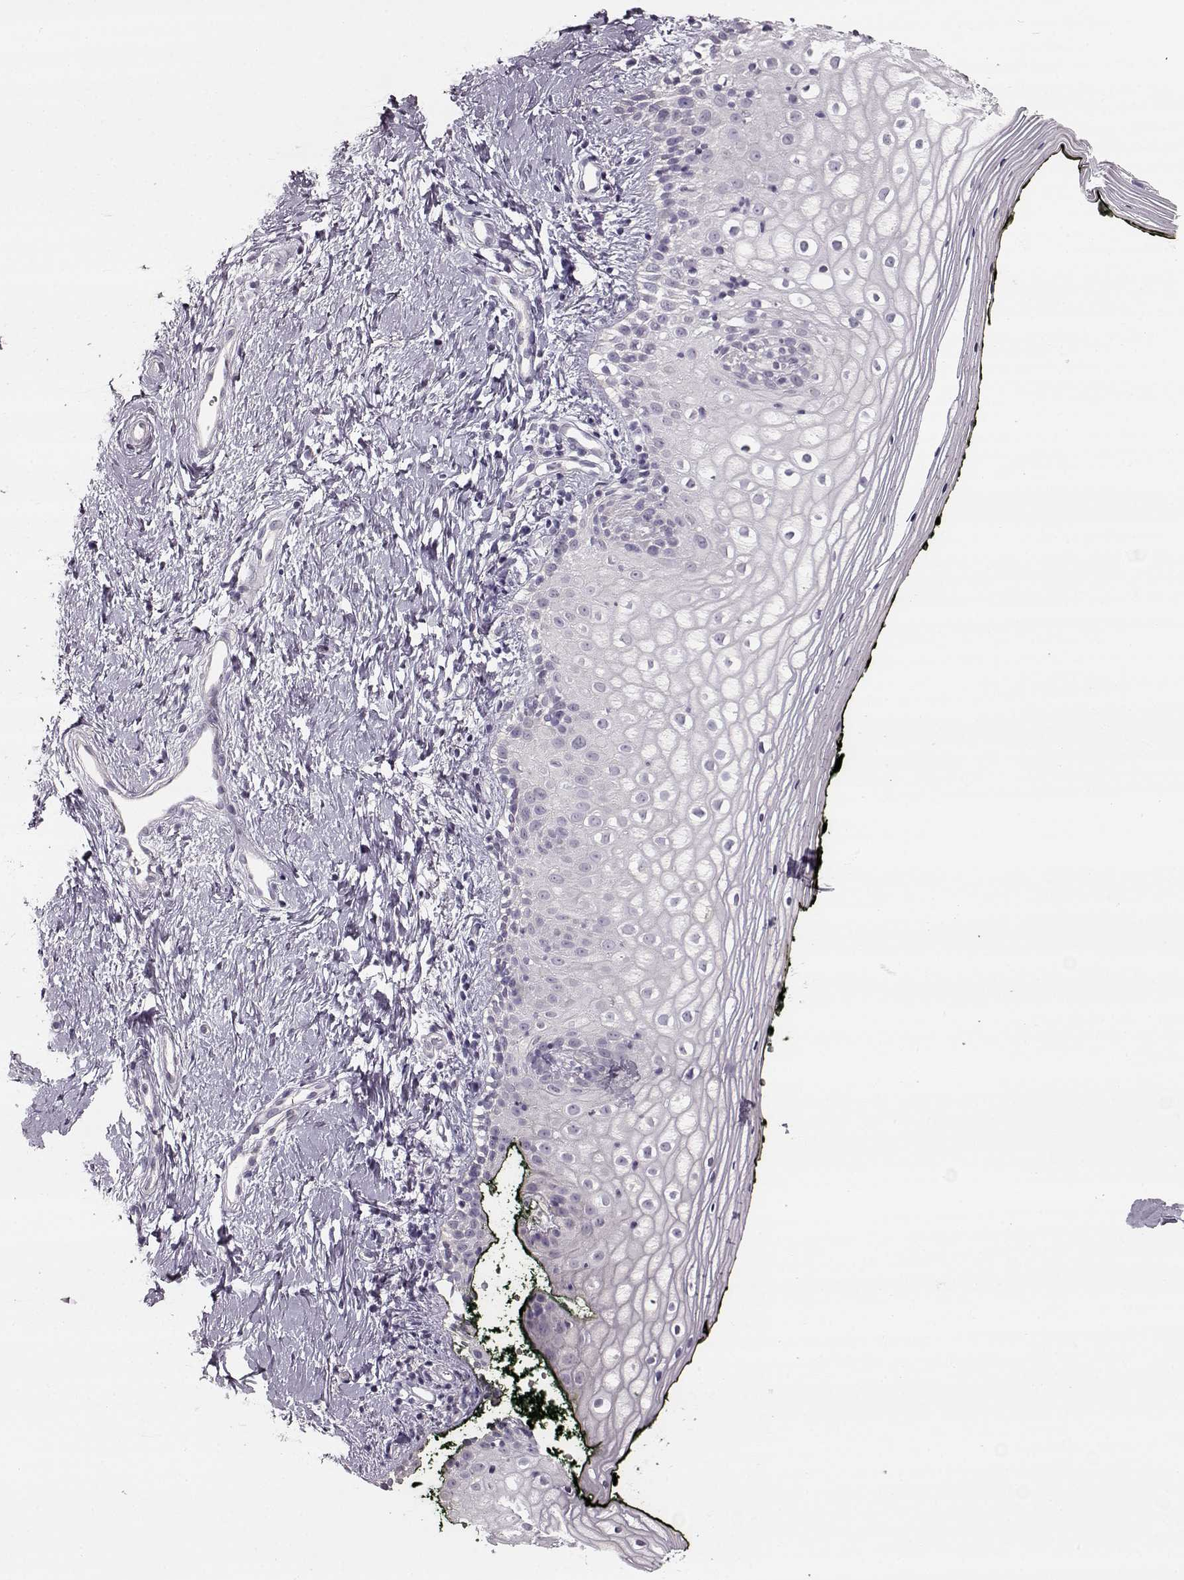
{"staining": {"intensity": "negative", "quantity": "none", "location": "none"}, "tissue": "vagina", "cell_type": "Squamous epithelial cells", "image_type": "normal", "snomed": [{"axis": "morphology", "description": "Normal tissue, NOS"}, {"axis": "topography", "description": "Vagina"}], "caption": "A high-resolution histopathology image shows IHC staining of normal vagina, which reveals no significant positivity in squamous epithelial cells.", "gene": "MAP6D1", "patient": {"sex": "female", "age": 47}}